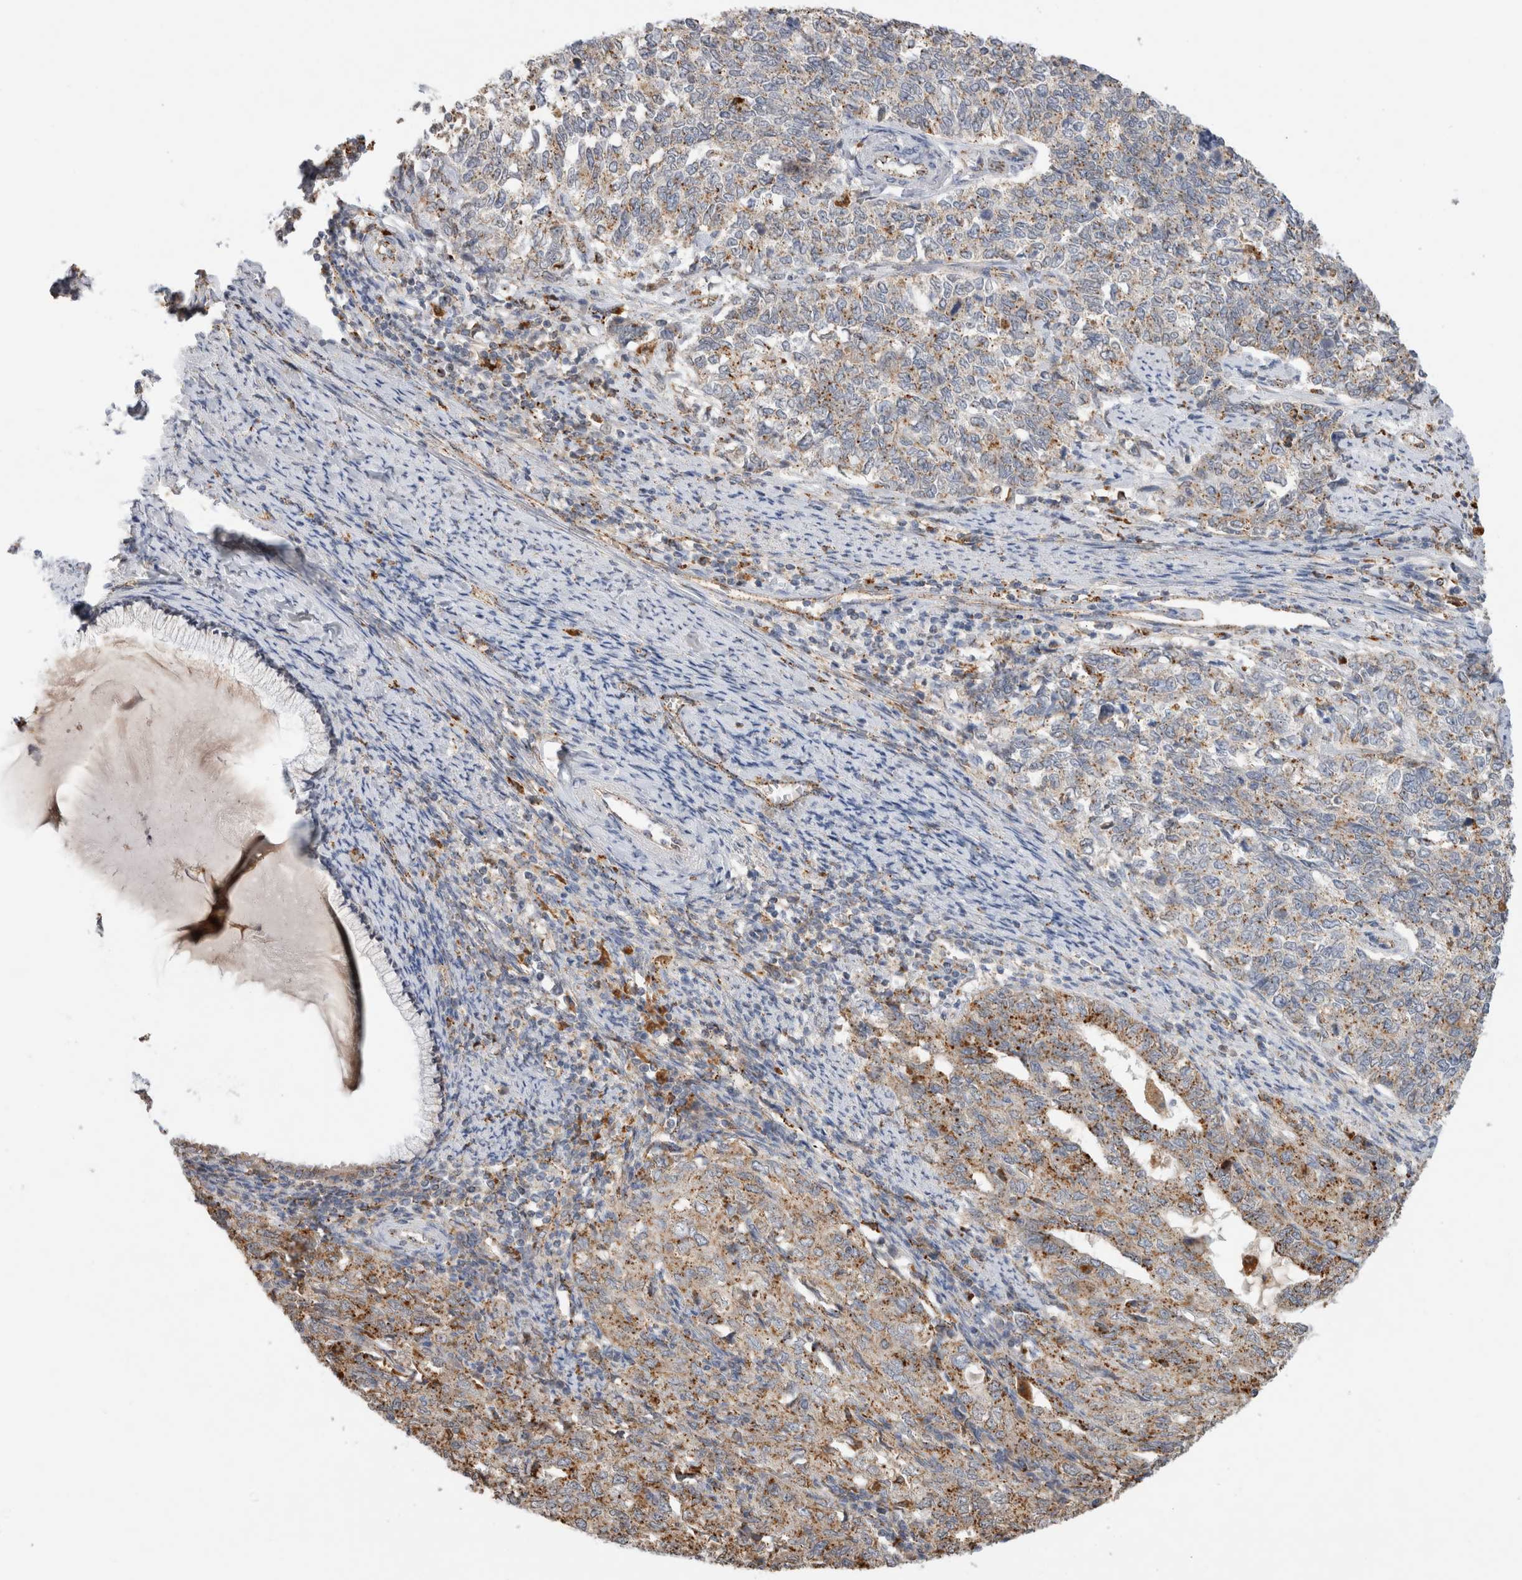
{"staining": {"intensity": "moderate", "quantity": ">75%", "location": "cytoplasmic/membranous"}, "tissue": "cervical cancer", "cell_type": "Tumor cells", "image_type": "cancer", "snomed": [{"axis": "morphology", "description": "Squamous cell carcinoma, NOS"}, {"axis": "topography", "description": "Cervix"}], "caption": "Squamous cell carcinoma (cervical) tissue displays moderate cytoplasmic/membranous expression in about >75% of tumor cells", "gene": "GNS", "patient": {"sex": "female", "age": 63}}